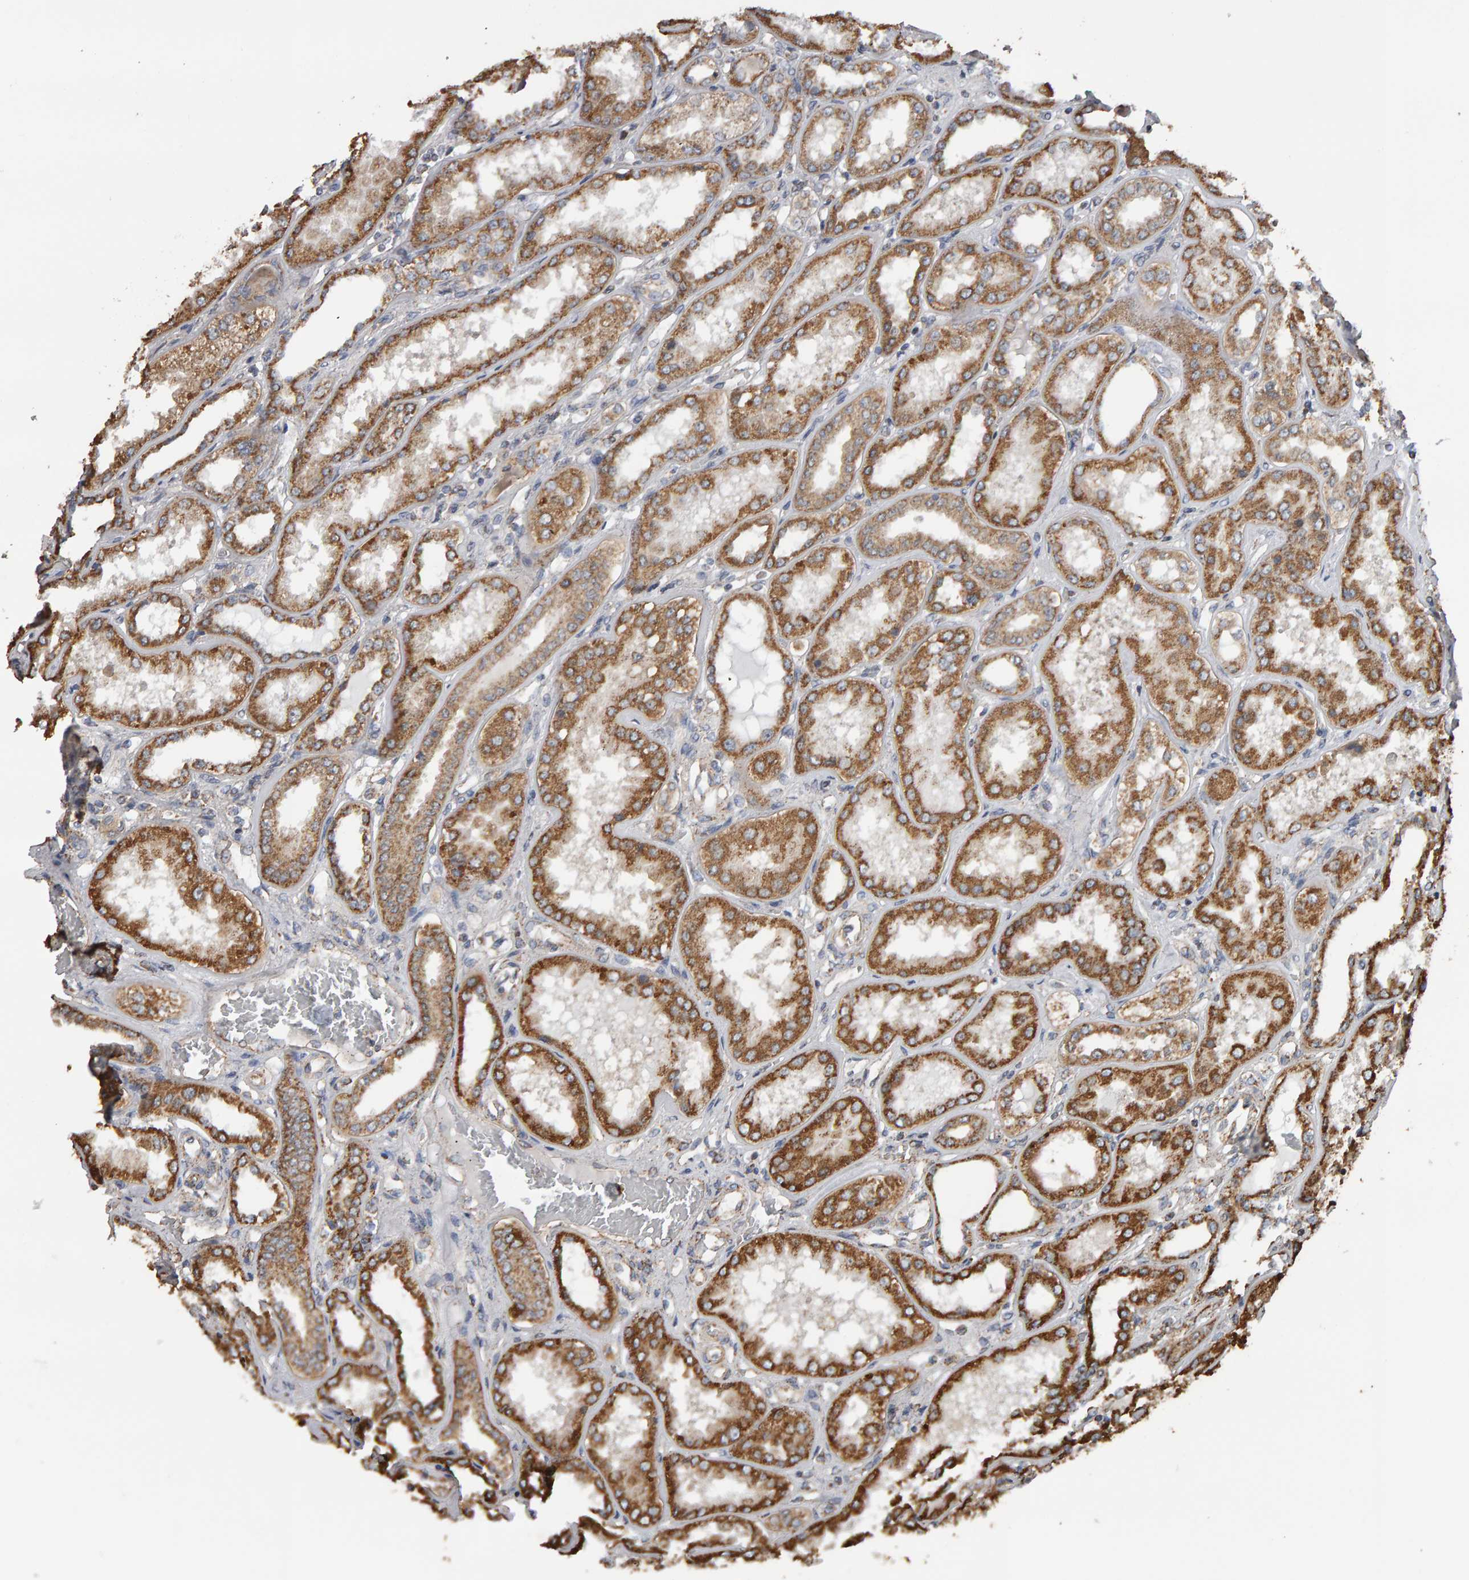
{"staining": {"intensity": "weak", "quantity": "25%-75%", "location": "cytoplasmic/membranous"}, "tissue": "kidney", "cell_type": "Cells in glomeruli", "image_type": "normal", "snomed": [{"axis": "morphology", "description": "Normal tissue, NOS"}, {"axis": "topography", "description": "Kidney"}], "caption": "Cells in glomeruli demonstrate low levels of weak cytoplasmic/membranous positivity in about 25%-75% of cells in normal kidney. Immunohistochemistry stains the protein in brown and the nuclei are stained blue.", "gene": "TOM1L1", "patient": {"sex": "female", "age": 56}}